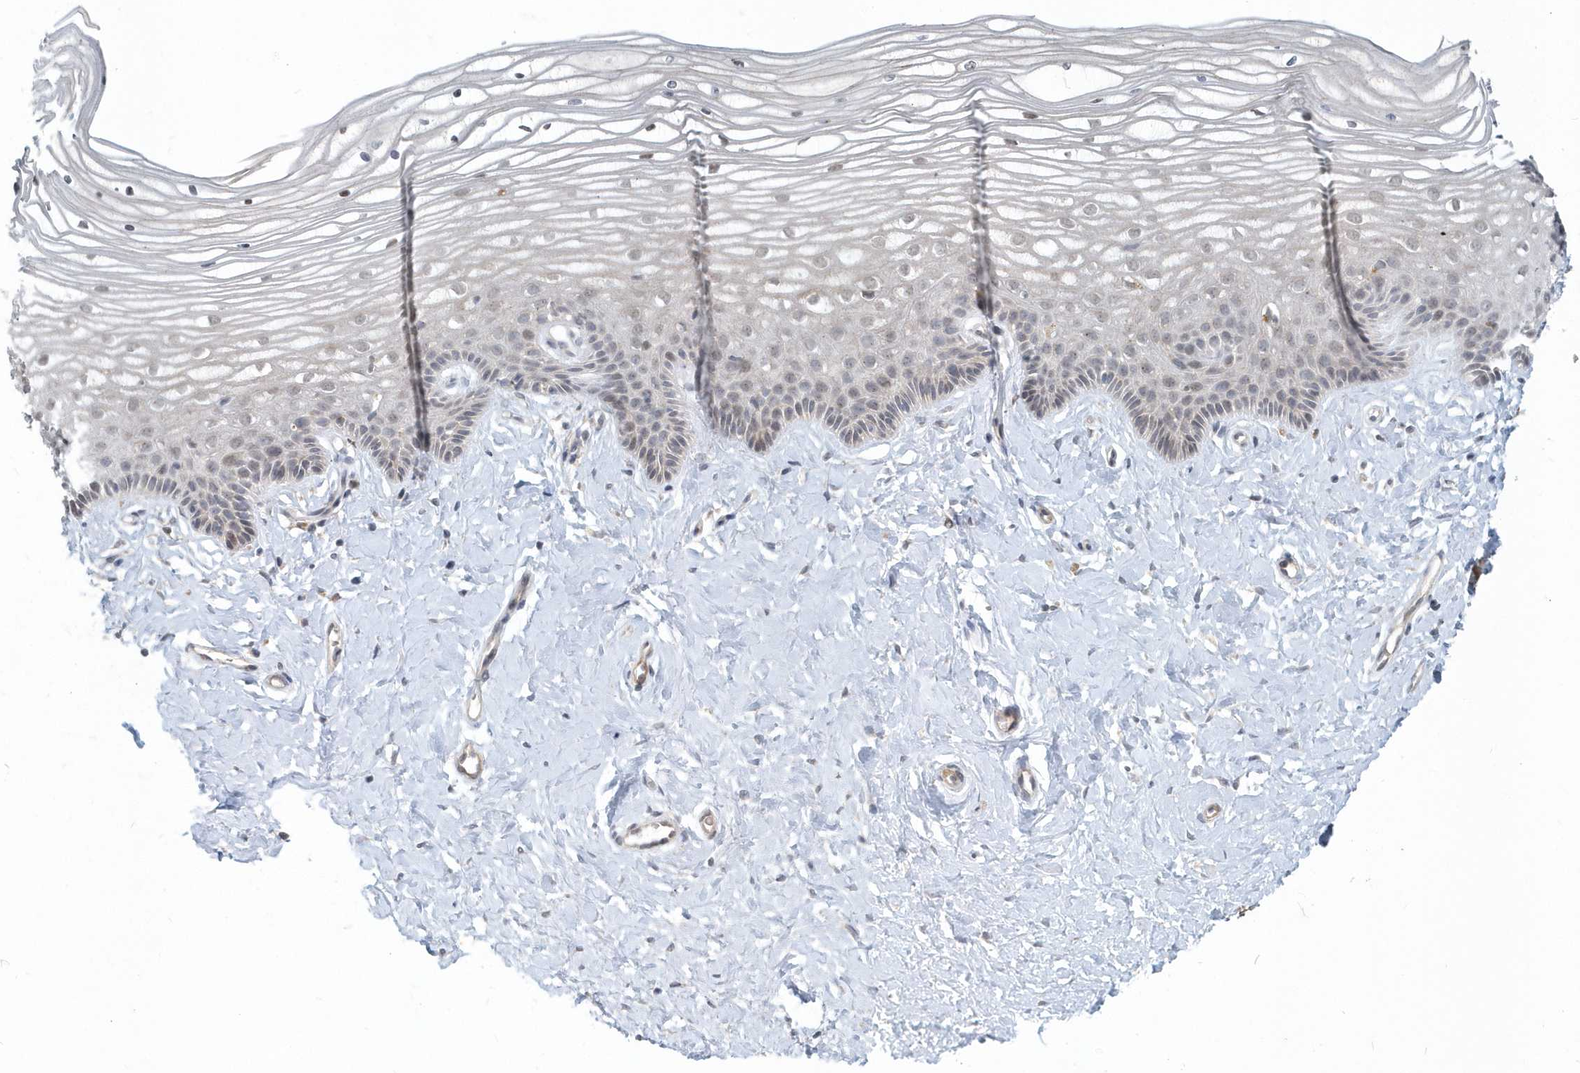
{"staining": {"intensity": "weak", "quantity": "<25%", "location": "nuclear"}, "tissue": "vagina", "cell_type": "Squamous epithelial cells", "image_type": "normal", "snomed": [{"axis": "morphology", "description": "Normal tissue, NOS"}, {"axis": "topography", "description": "Vagina"}, {"axis": "topography", "description": "Cervix"}], "caption": "Immunohistochemical staining of unremarkable vagina shows no significant positivity in squamous epithelial cells. (DAB (3,3'-diaminobenzidine) immunohistochemistry with hematoxylin counter stain).", "gene": "NAPB", "patient": {"sex": "female", "age": 40}}